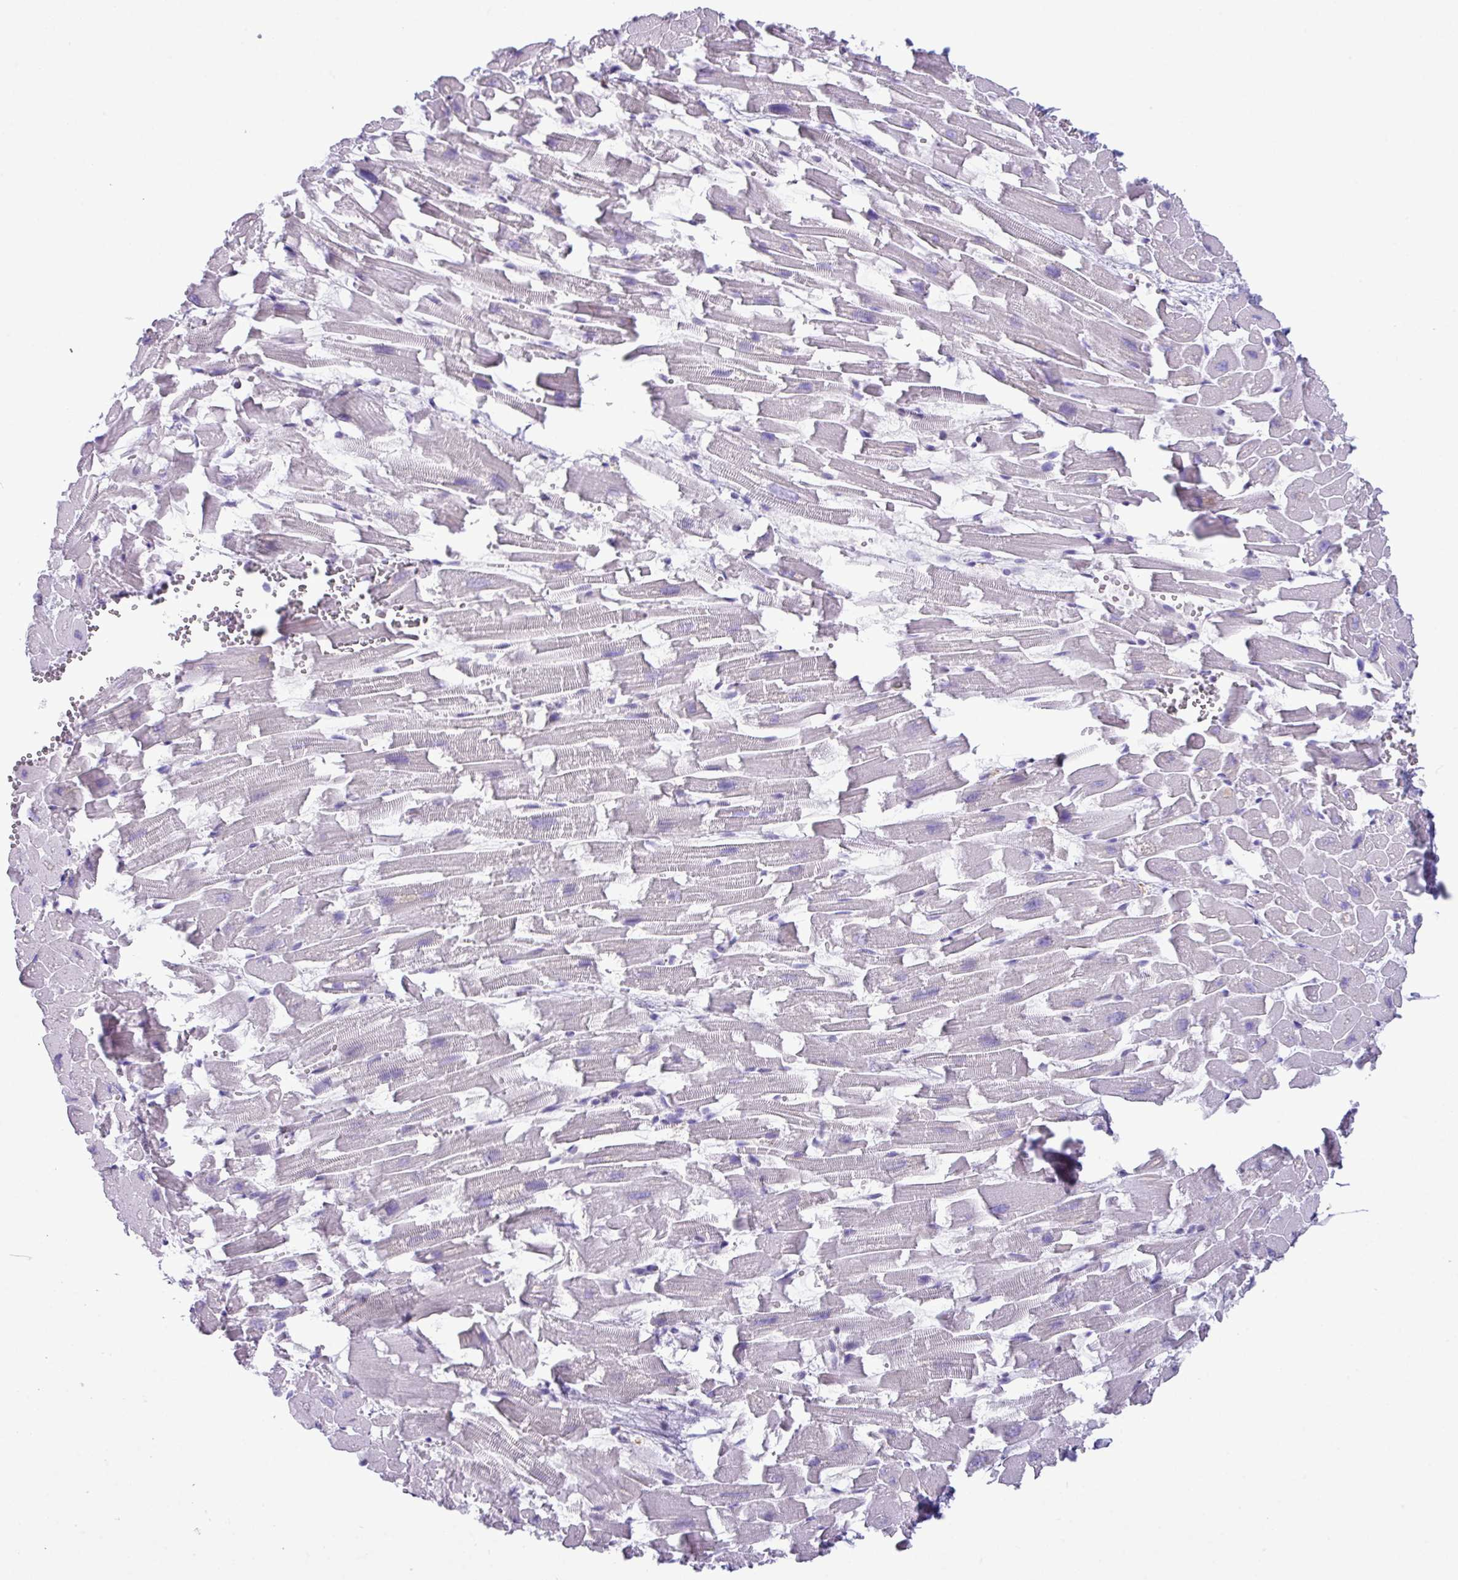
{"staining": {"intensity": "negative", "quantity": "none", "location": "none"}, "tissue": "heart muscle", "cell_type": "Cardiomyocytes", "image_type": "normal", "snomed": [{"axis": "morphology", "description": "Normal tissue, NOS"}, {"axis": "topography", "description": "Heart"}], "caption": "Unremarkable heart muscle was stained to show a protein in brown. There is no significant expression in cardiomyocytes. Brightfield microscopy of IHC stained with DAB (3,3'-diaminobenzidine) (brown) and hematoxylin (blue), captured at high magnification.", "gene": "RGS21", "patient": {"sex": "female", "age": 64}}